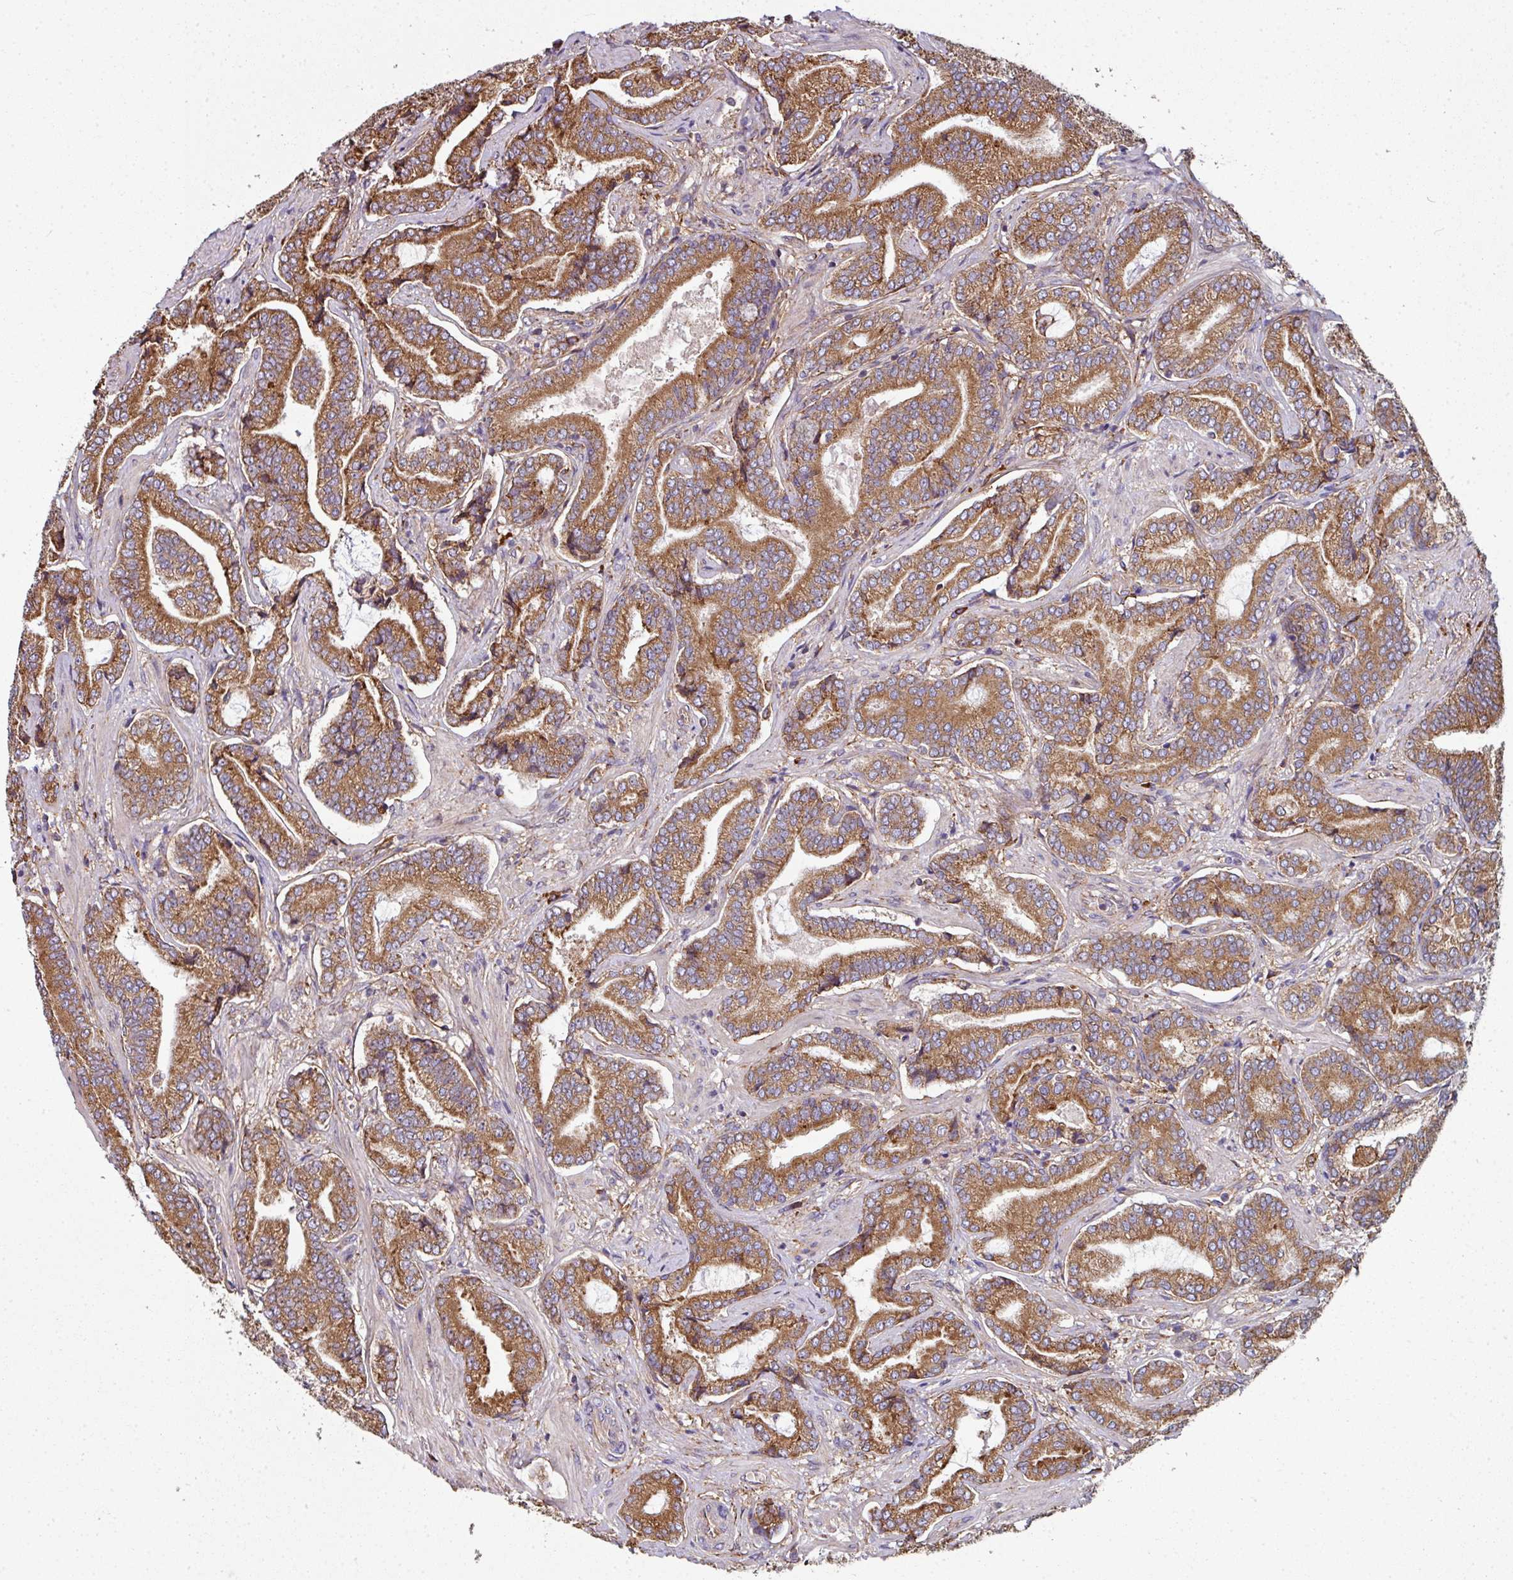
{"staining": {"intensity": "moderate", "quantity": ">75%", "location": "cytoplasmic/membranous"}, "tissue": "prostate cancer", "cell_type": "Tumor cells", "image_type": "cancer", "snomed": [{"axis": "morphology", "description": "Adenocarcinoma, Low grade"}, {"axis": "topography", "description": "Prostate and seminal vesicle, NOS"}], "caption": "The immunohistochemical stain shows moderate cytoplasmic/membranous positivity in tumor cells of prostate cancer (adenocarcinoma (low-grade)) tissue.", "gene": "FAT4", "patient": {"sex": "male", "age": 61}}